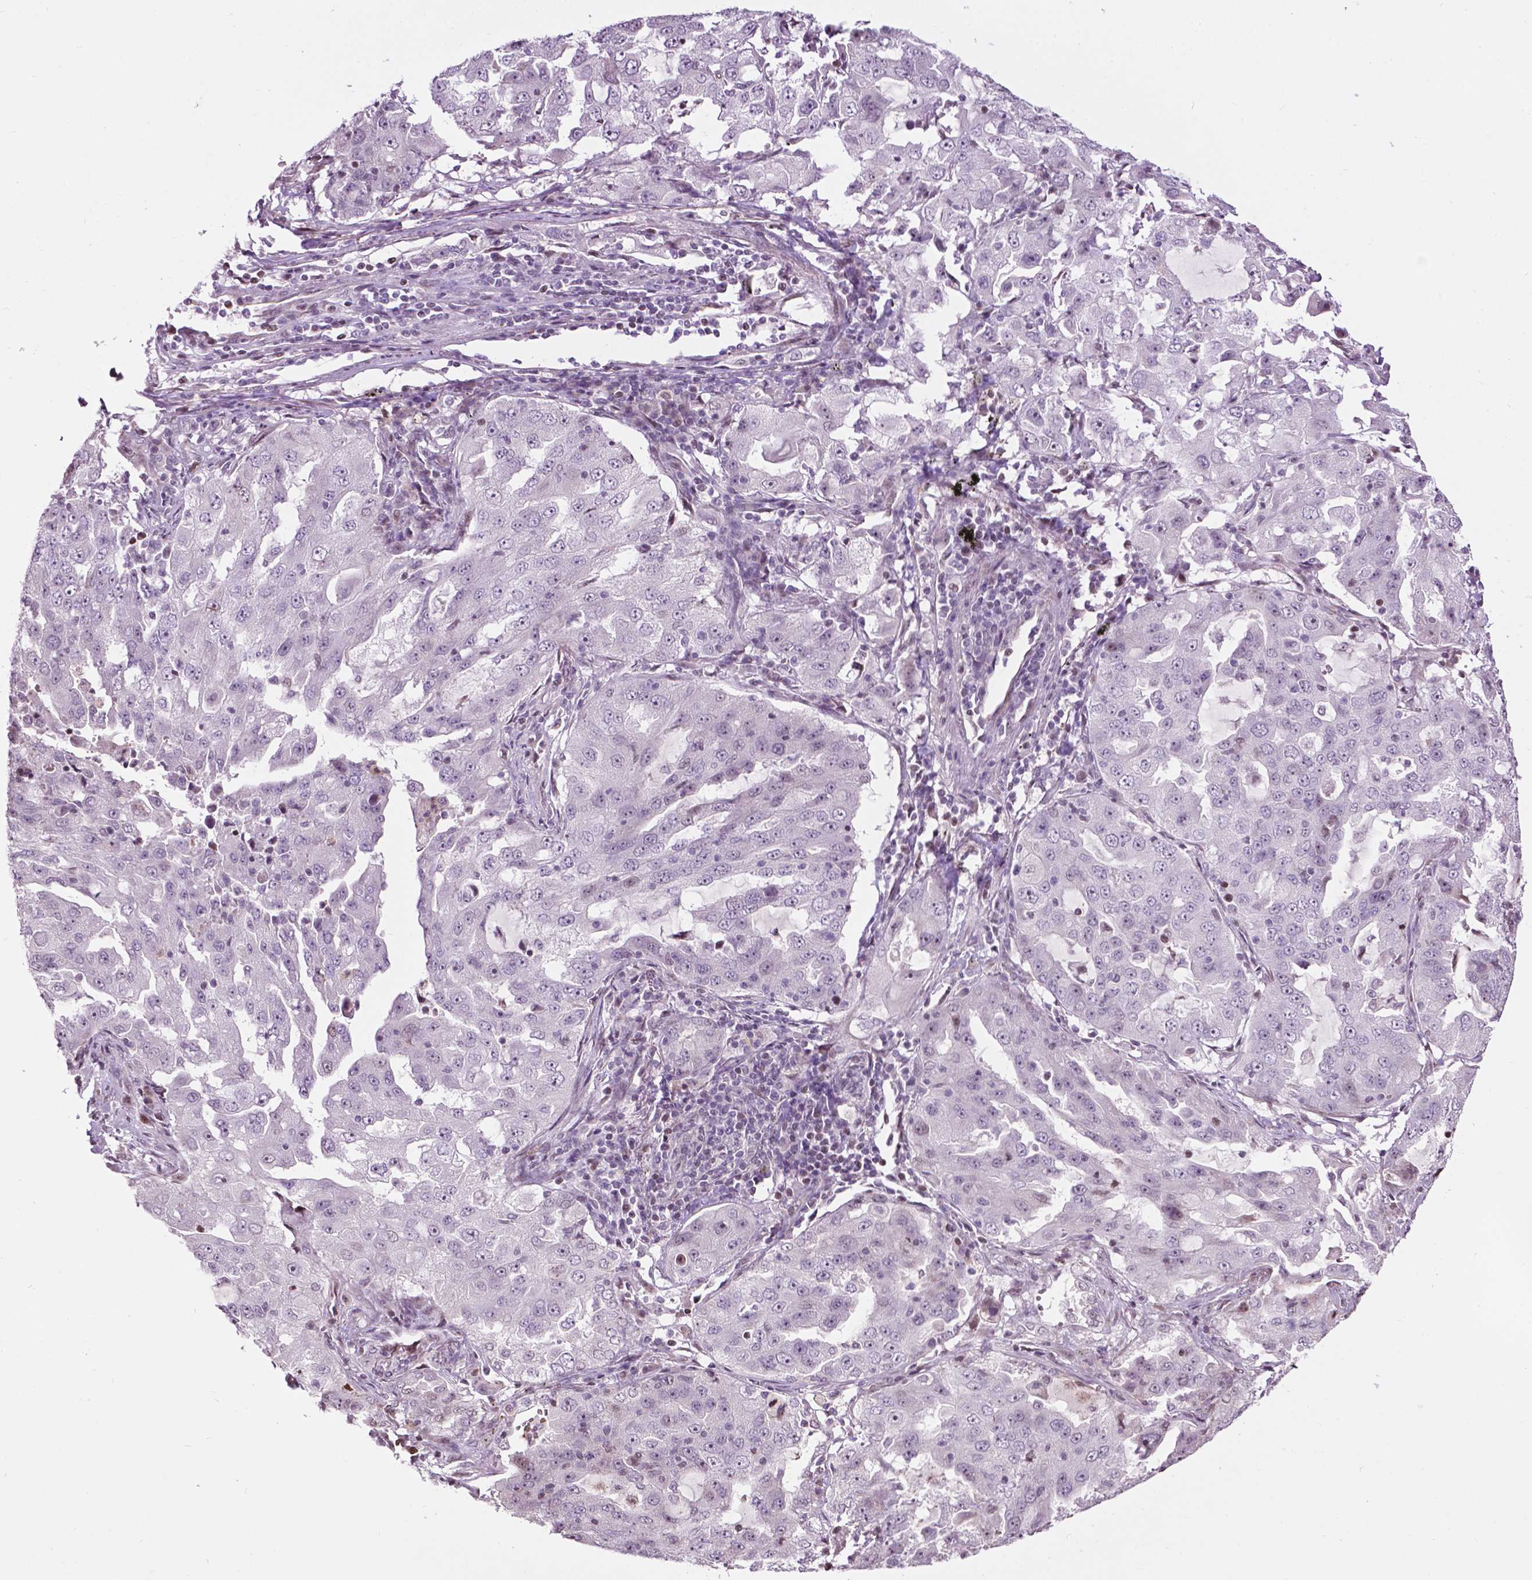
{"staining": {"intensity": "negative", "quantity": "none", "location": "none"}, "tissue": "lung cancer", "cell_type": "Tumor cells", "image_type": "cancer", "snomed": [{"axis": "morphology", "description": "Adenocarcinoma, NOS"}, {"axis": "topography", "description": "Lung"}], "caption": "Immunohistochemistry (IHC) of lung adenocarcinoma displays no staining in tumor cells.", "gene": "PTPN18", "patient": {"sex": "female", "age": 61}}